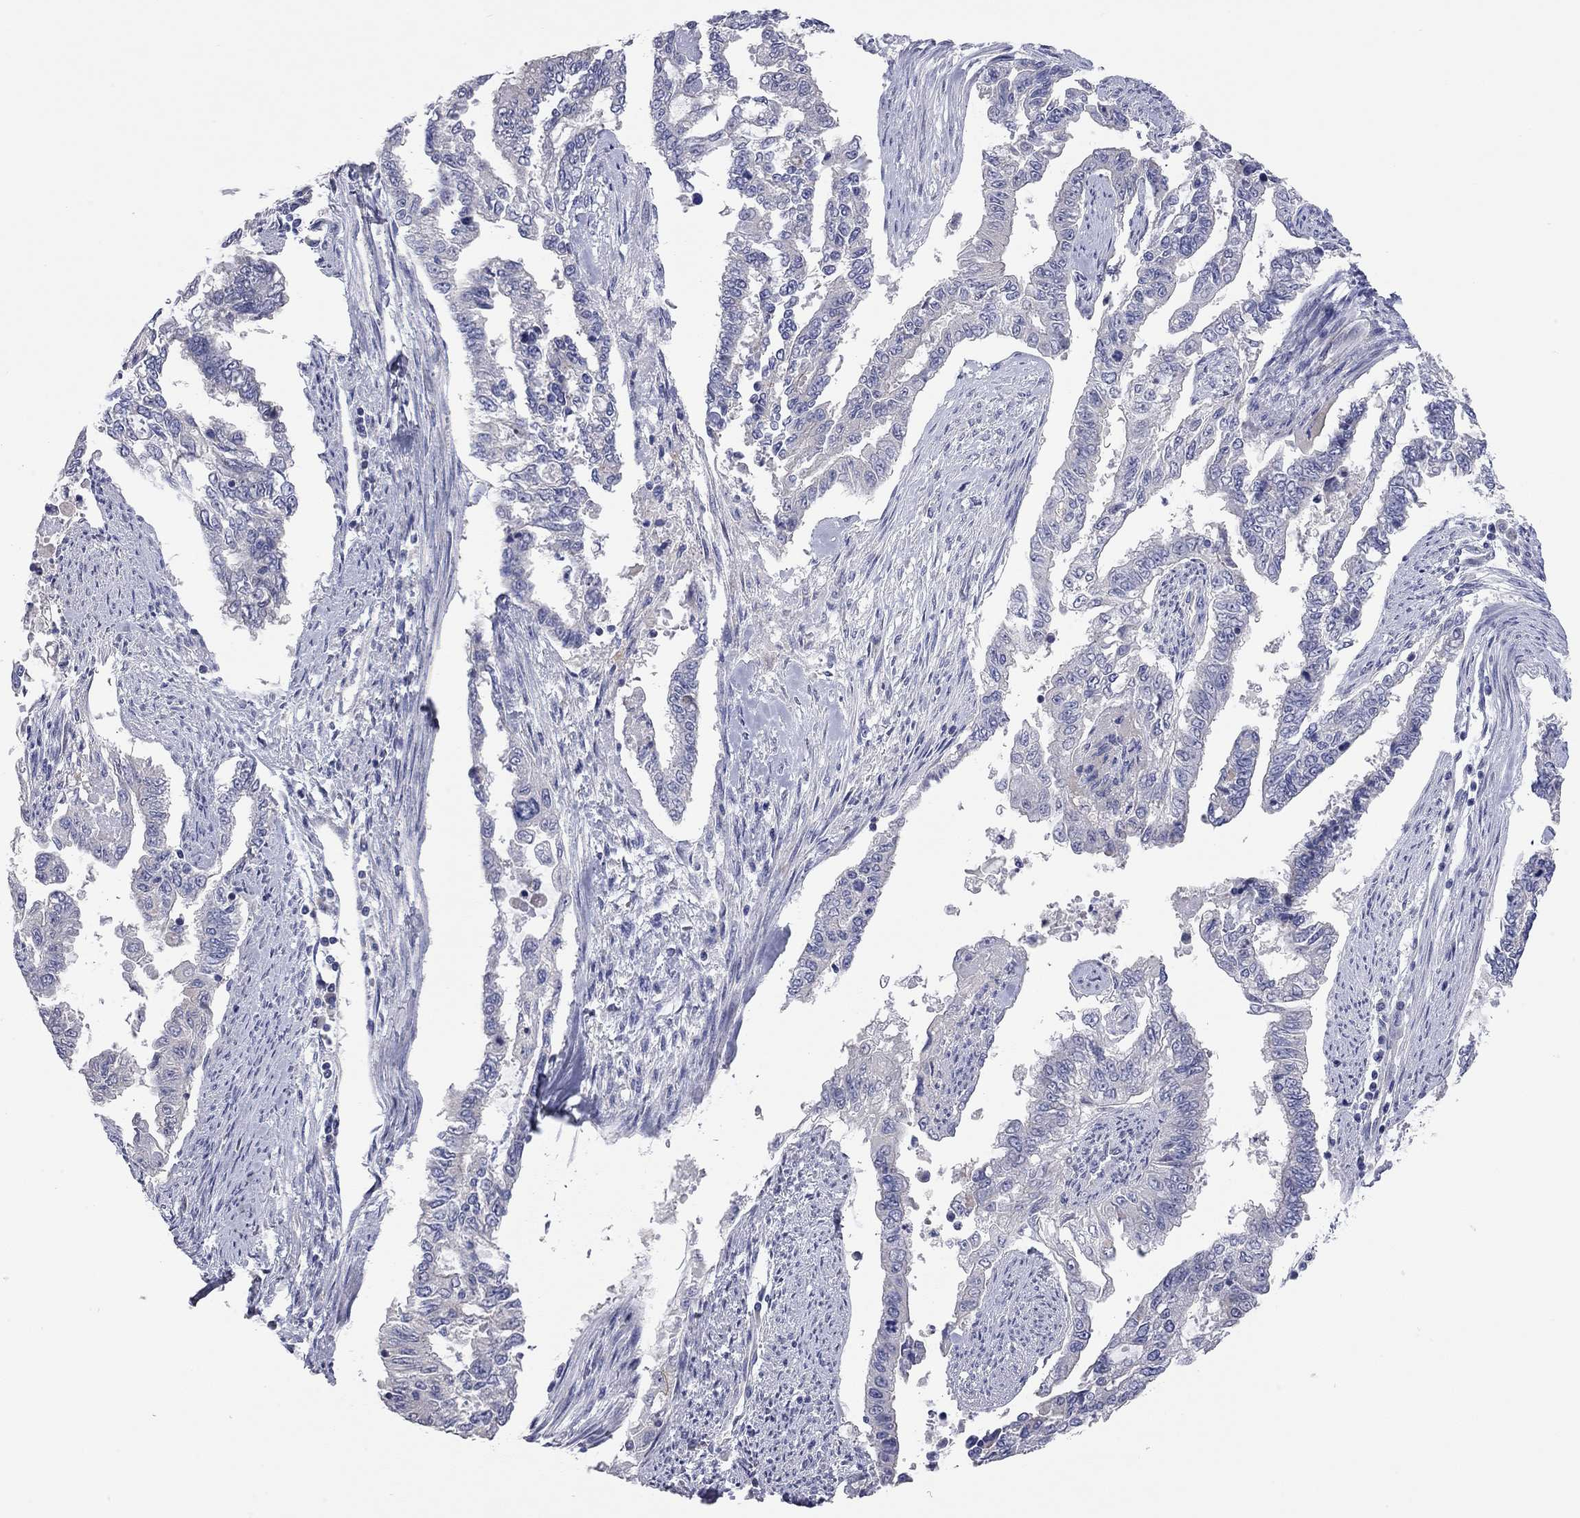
{"staining": {"intensity": "negative", "quantity": "none", "location": "none"}, "tissue": "endometrial cancer", "cell_type": "Tumor cells", "image_type": "cancer", "snomed": [{"axis": "morphology", "description": "Adenocarcinoma, NOS"}, {"axis": "topography", "description": "Uterus"}], "caption": "Immunohistochemistry (IHC) of human endometrial adenocarcinoma reveals no expression in tumor cells. Nuclei are stained in blue.", "gene": "KCNB1", "patient": {"sex": "female", "age": 59}}